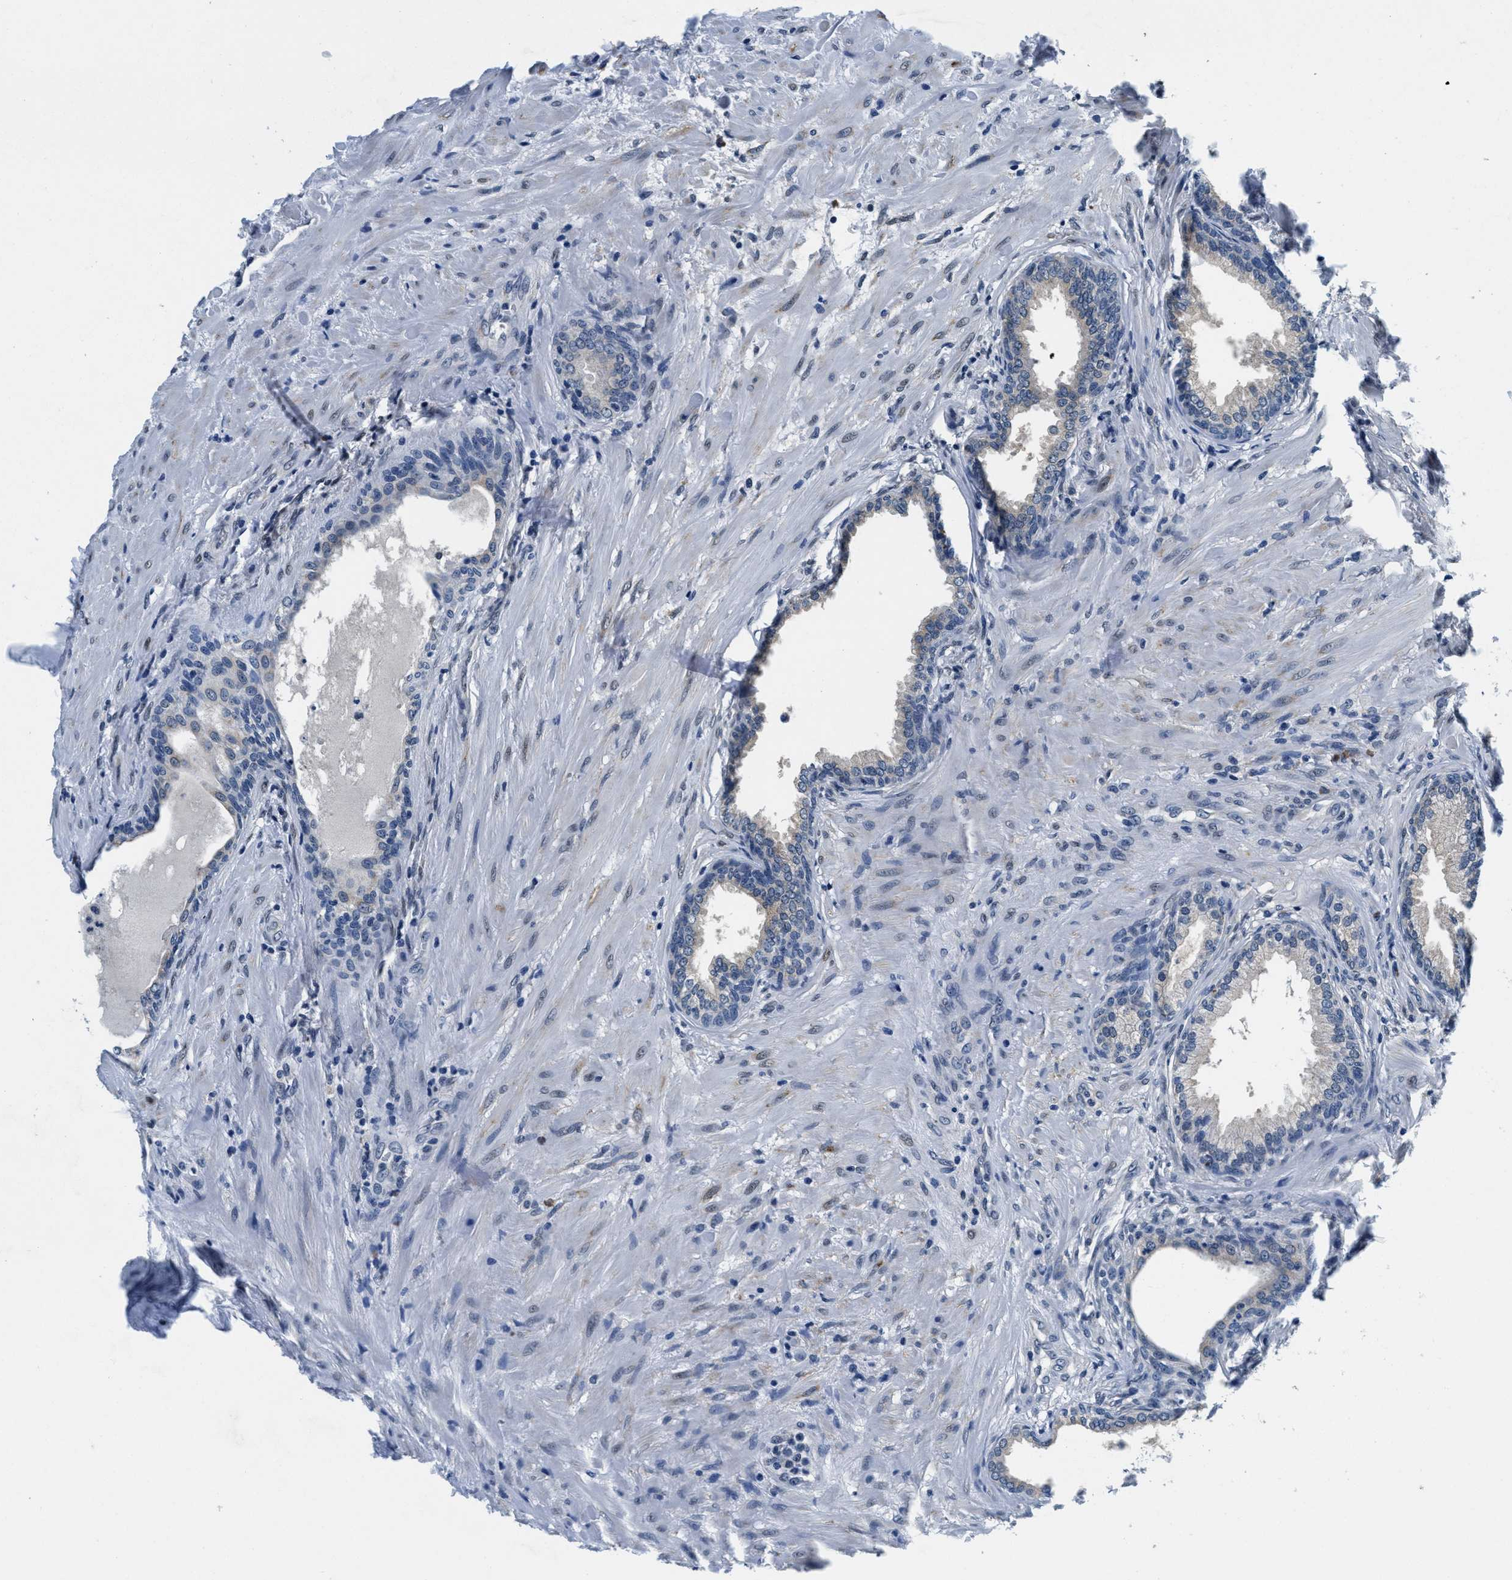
{"staining": {"intensity": "negative", "quantity": "none", "location": "none"}, "tissue": "prostate", "cell_type": "Glandular cells", "image_type": "normal", "snomed": [{"axis": "morphology", "description": "Normal tissue, NOS"}, {"axis": "topography", "description": "Prostate"}], "caption": "IHC image of normal prostate stained for a protein (brown), which reveals no staining in glandular cells.", "gene": "HS3ST2", "patient": {"sex": "male", "age": 76}}